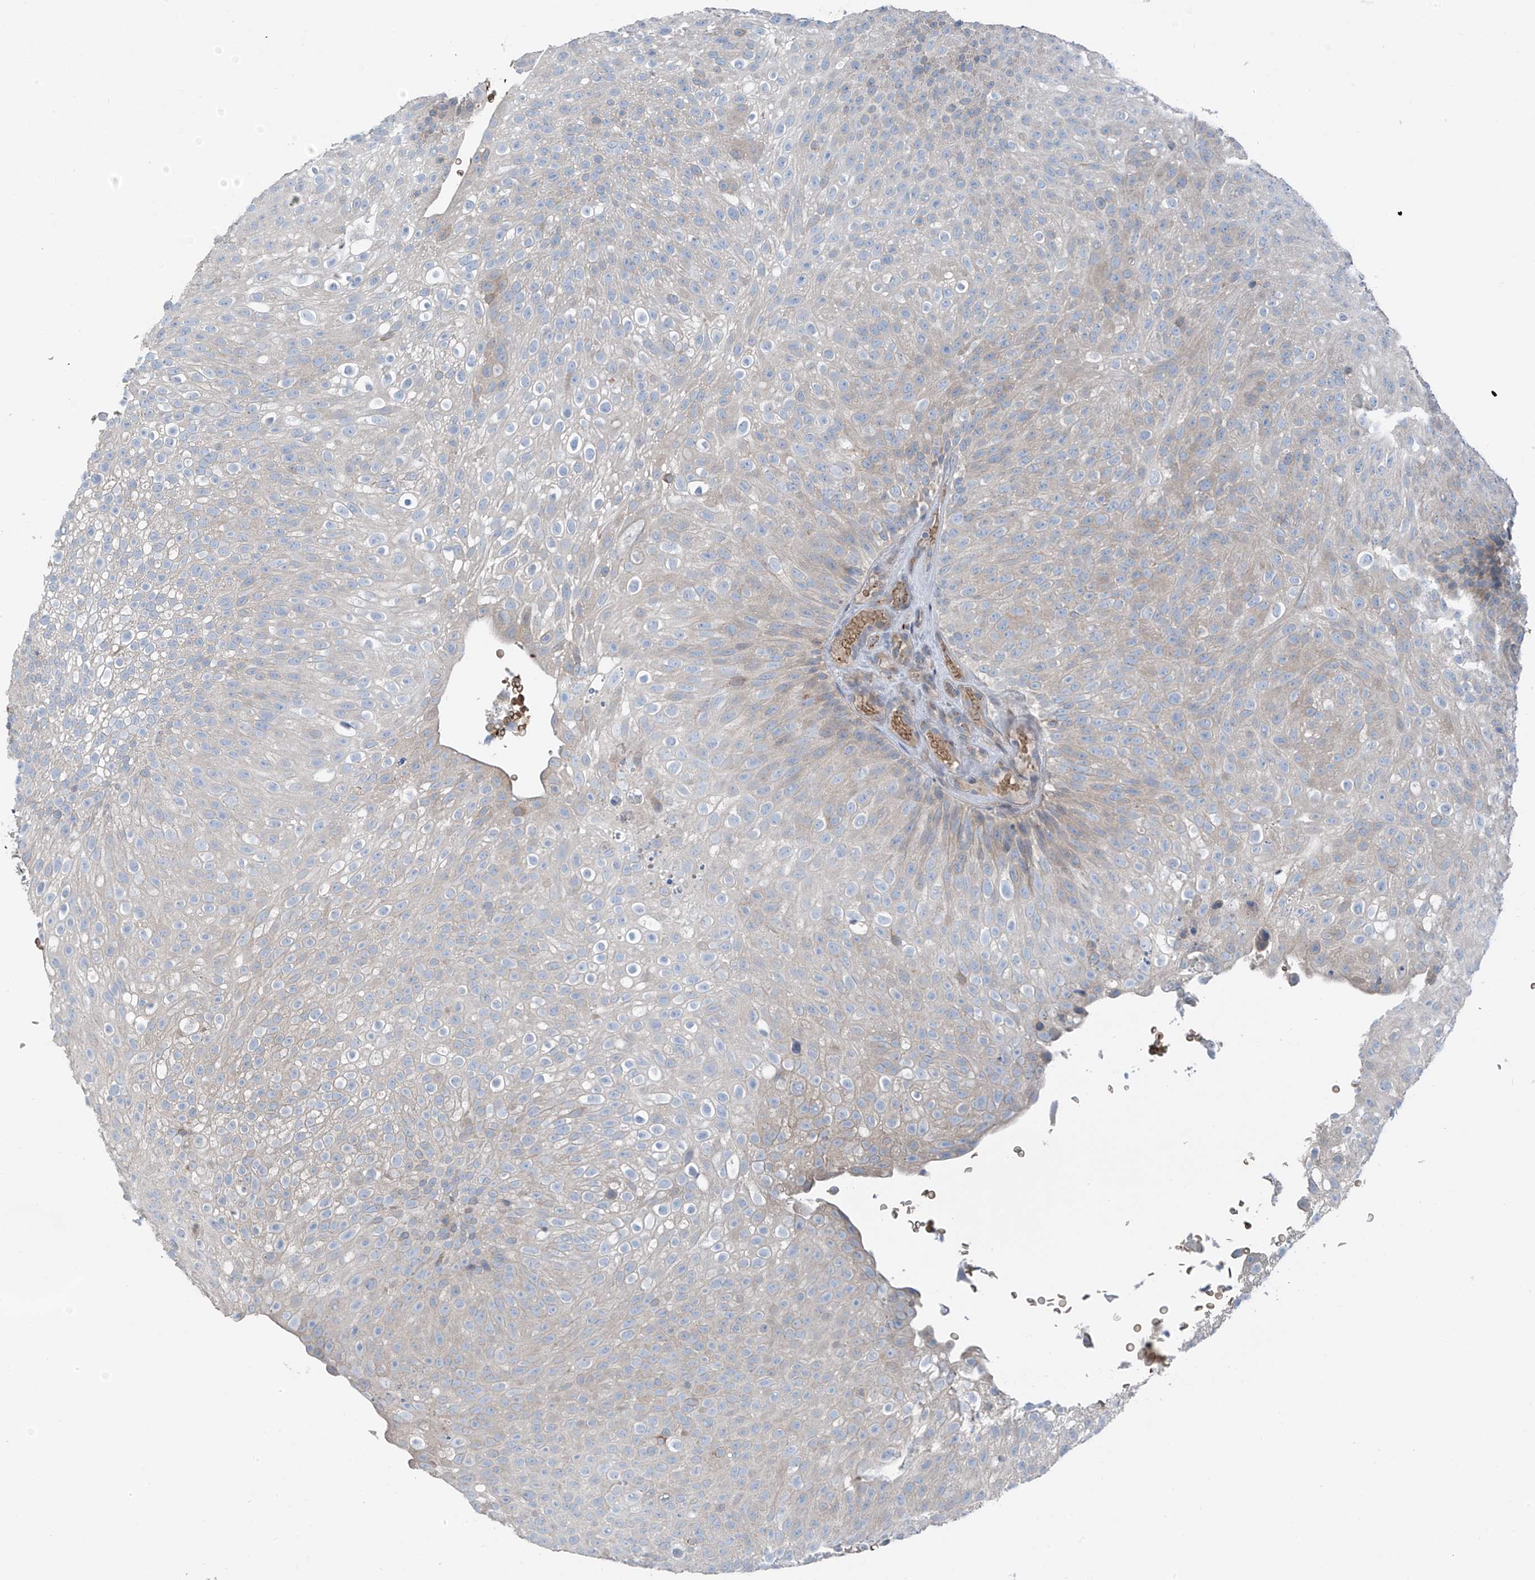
{"staining": {"intensity": "weak", "quantity": "<25%", "location": "cytoplasmic/membranous"}, "tissue": "urothelial cancer", "cell_type": "Tumor cells", "image_type": "cancer", "snomed": [{"axis": "morphology", "description": "Urothelial carcinoma, Low grade"}, {"axis": "topography", "description": "Urinary bladder"}], "caption": "An IHC micrograph of urothelial cancer is shown. There is no staining in tumor cells of urothelial cancer.", "gene": "SLC12A6", "patient": {"sex": "male", "age": 78}}